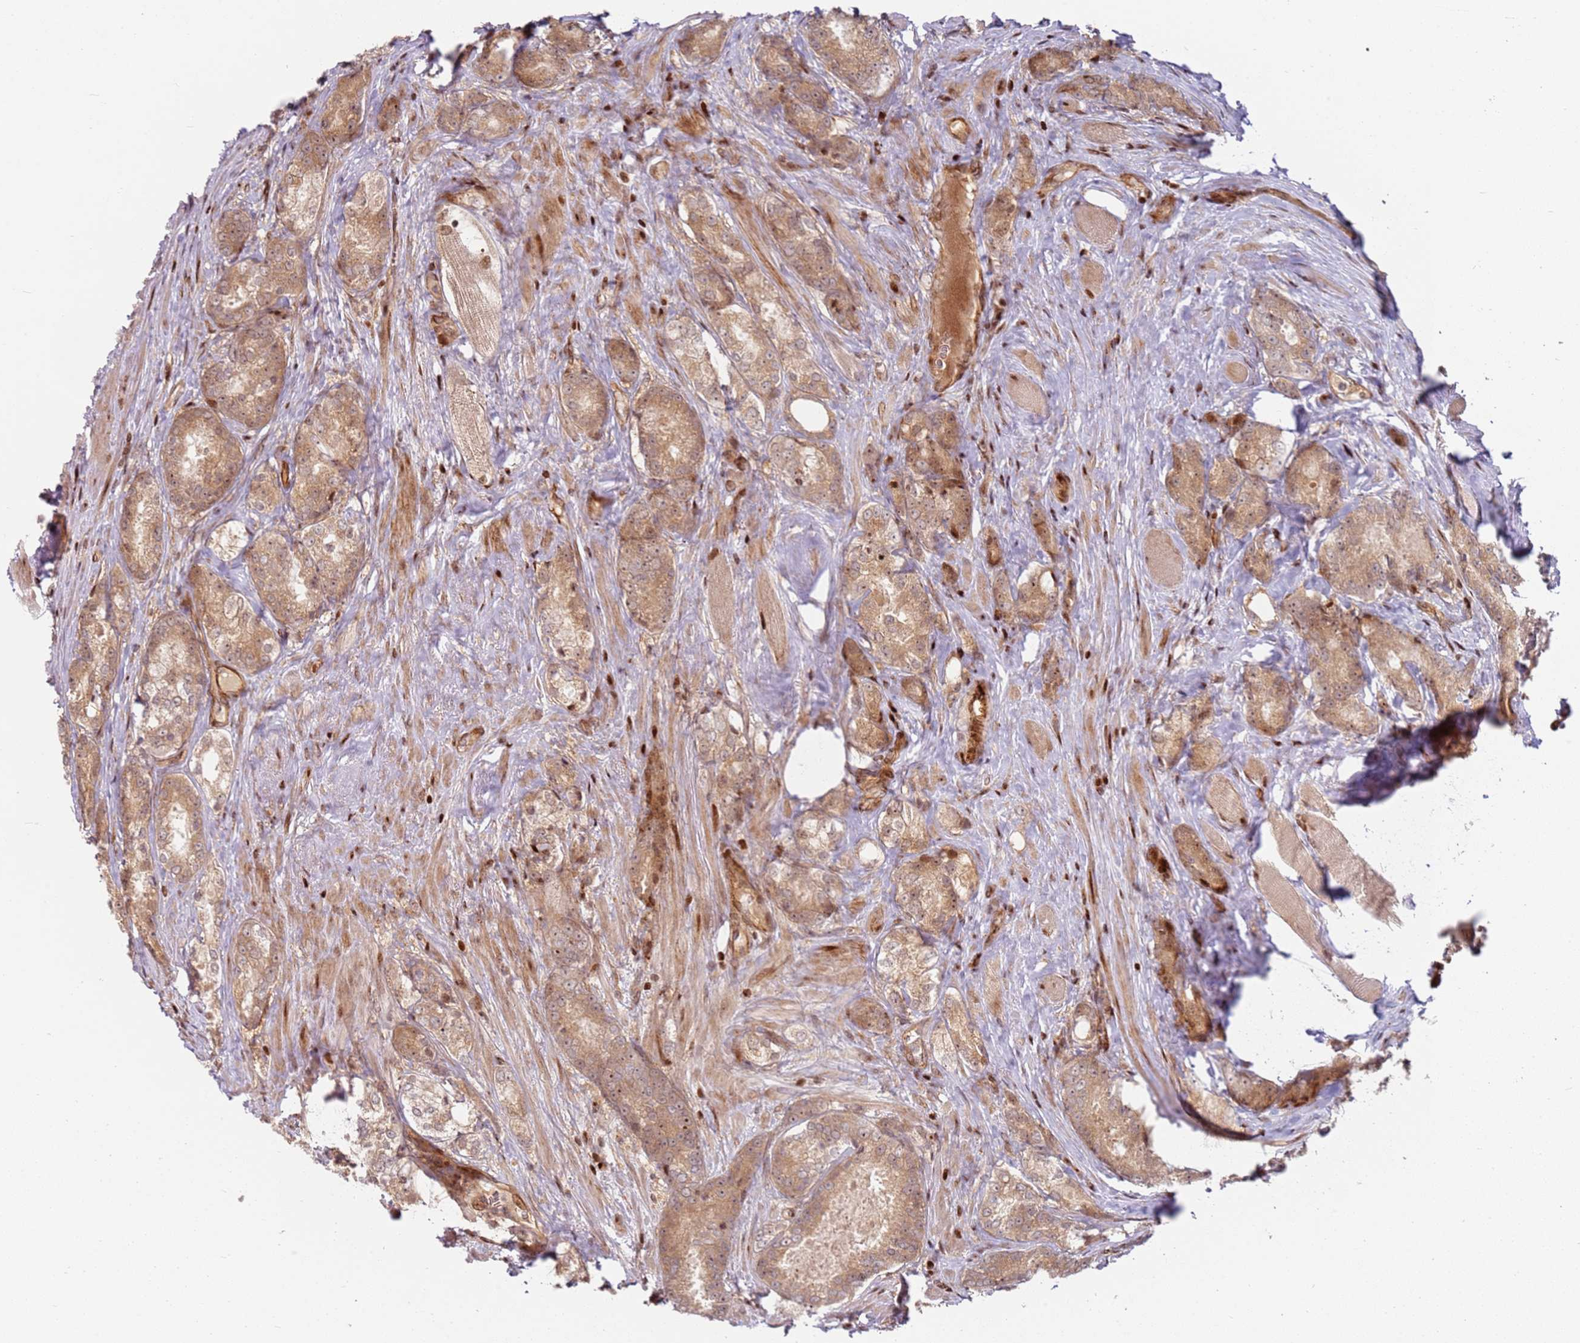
{"staining": {"intensity": "moderate", "quantity": ">75%", "location": "cytoplasmic/membranous"}, "tissue": "prostate cancer", "cell_type": "Tumor cells", "image_type": "cancer", "snomed": [{"axis": "morphology", "description": "Adenocarcinoma, Low grade"}, {"axis": "topography", "description": "Prostate"}], "caption": "Immunohistochemistry of human prostate cancer shows medium levels of moderate cytoplasmic/membranous staining in approximately >75% of tumor cells.", "gene": "TMEM233", "patient": {"sex": "male", "age": 68}}